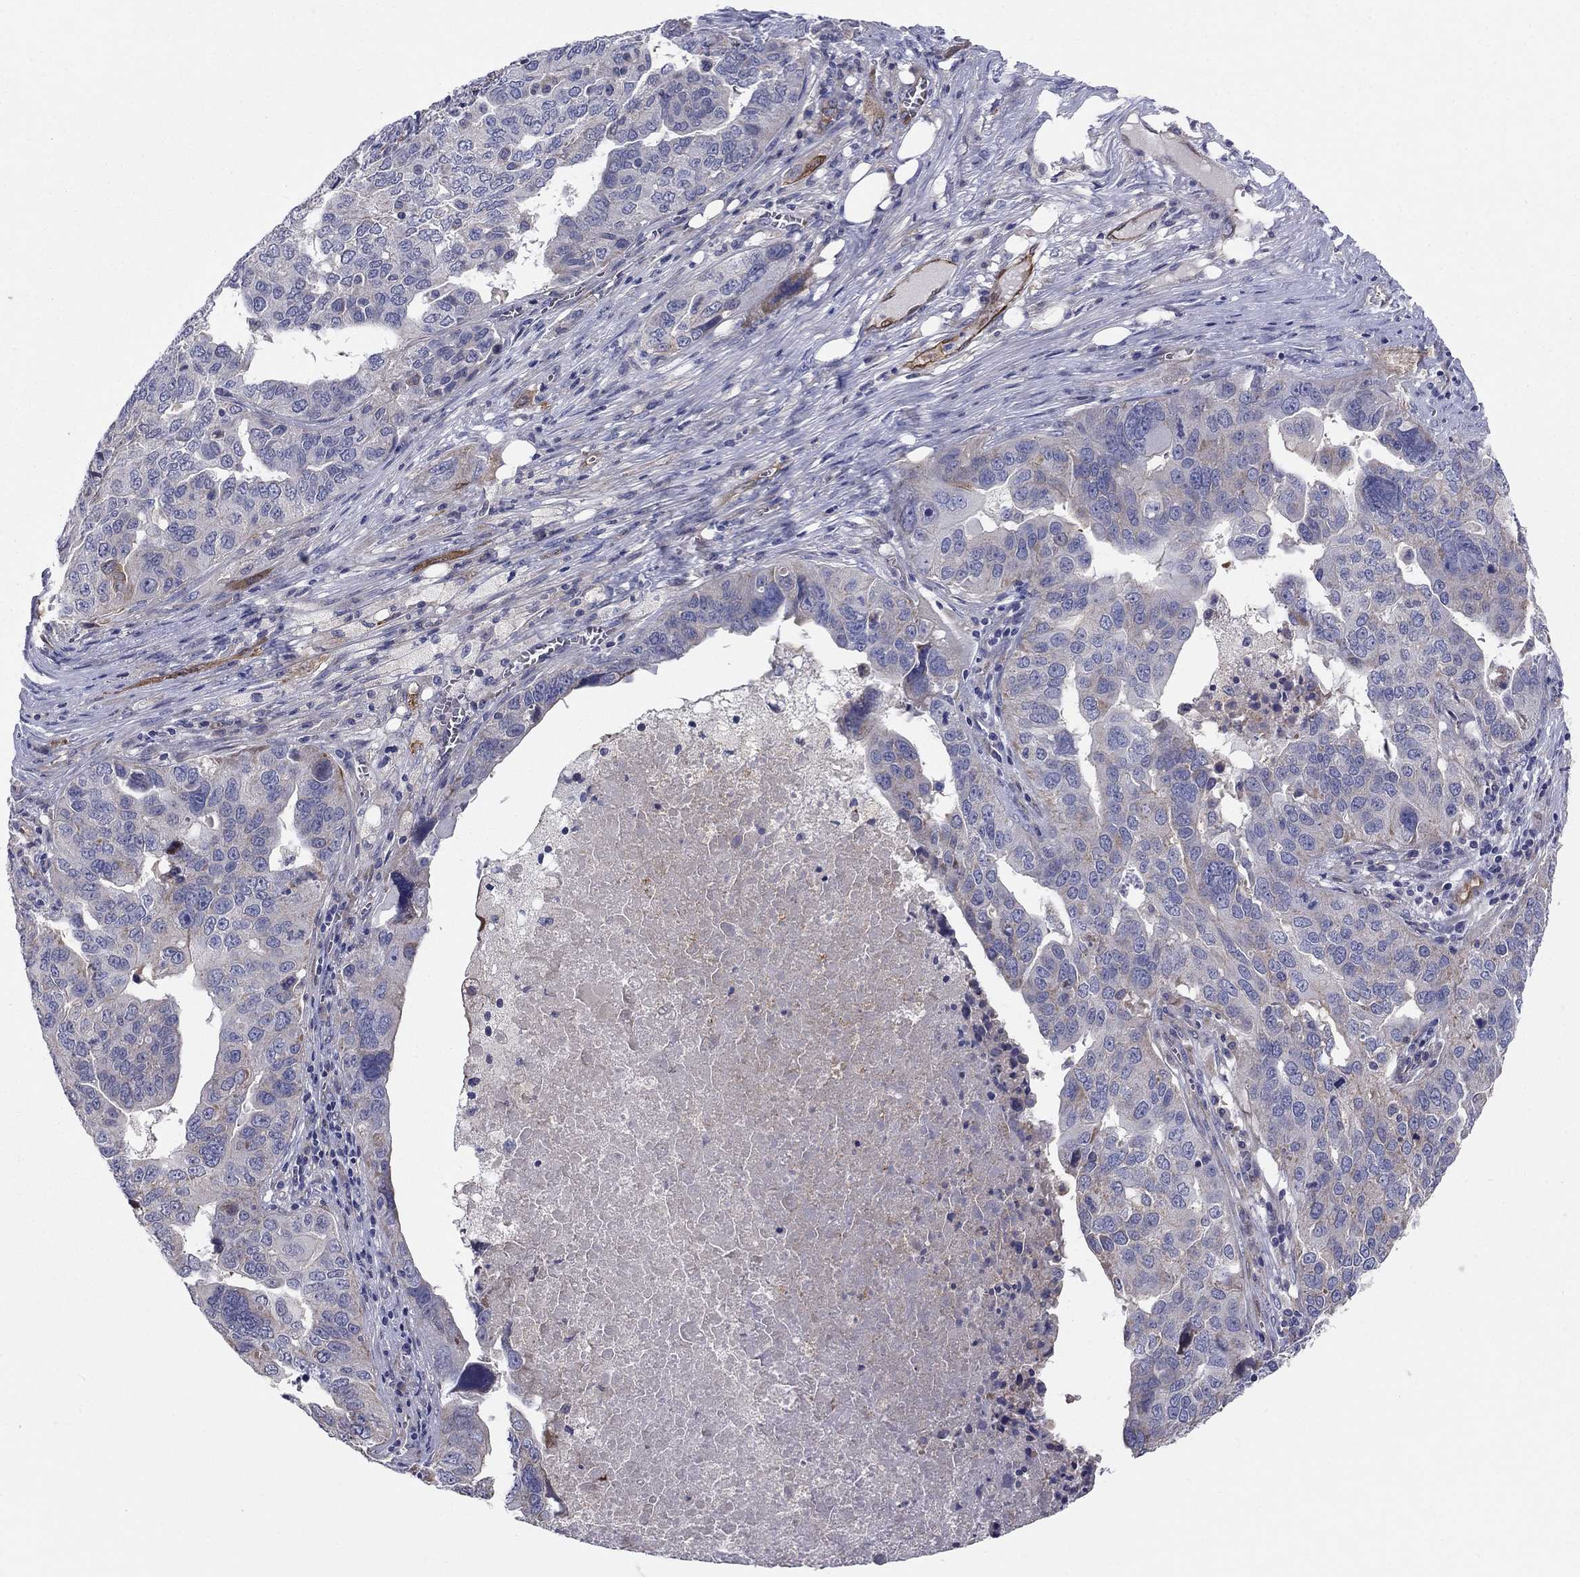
{"staining": {"intensity": "negative", "quantity": "none", "location": "none"}, "tissue": "ovarian cancer", "cell_type": "Tumor cells", "image_type": "cancer", "snomed": [{"axis": "morphology", "description": "Carcinoma, endometroid"}, {"axis": "topography", "description": "Soft tissue"}, {"axis": "topography", "description": "Ovary"}], "caption": "Immunohistochemistry histopathology image of neoplastic tissue: human ovarian endometroid carcinoma stained with DAB exhibits no significant protein expression in tumor cells.", "gene": "EMP2", "patient": {"sex": "female", "age": 52}}